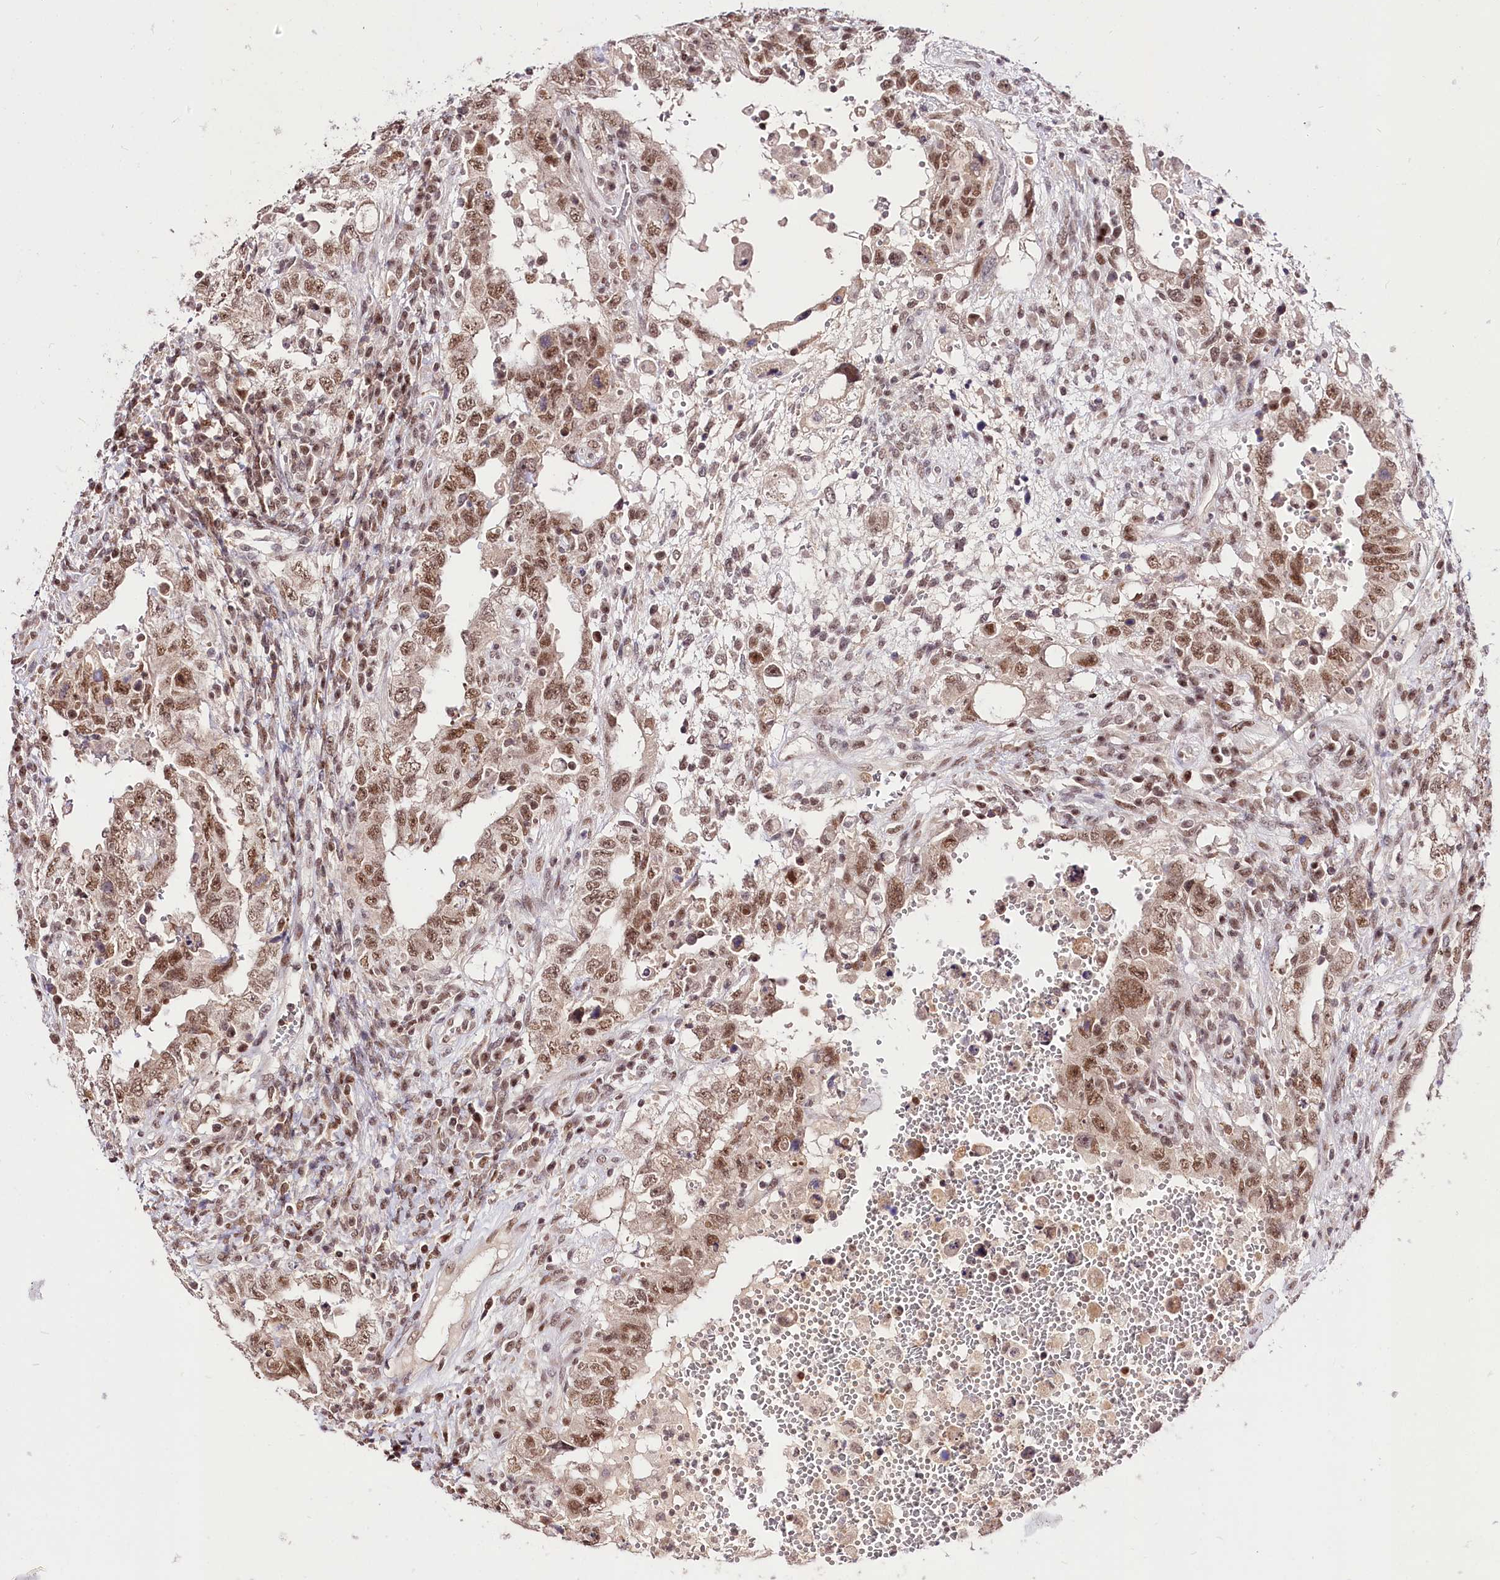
{"staining": {"intensity": "moderate", "quantity": ">75%", "location": "nuclear"}, "tissue": "testis cancer", "cell_type": "Tumor cells", "image_type": "cancer", "snomed": [{"axis": "morphology", "description": "Carcinoma, Embryonal, NOS"}, {"axis": "topography", "description": "Testis"}], "caption": "Protein expression by immunohistochemistry reveals moderate nuclear expression in about >75% of tumor cells in testis cancer (embryonal carcinoma). The staining was performed using DAB (3,3'-diaminobenzidine), with brown indicating positive protein expression. Nuclei are stained blue with hematoxylin.", "gene": "POLA2", "patient": {"sex": "male", "age": 26}}